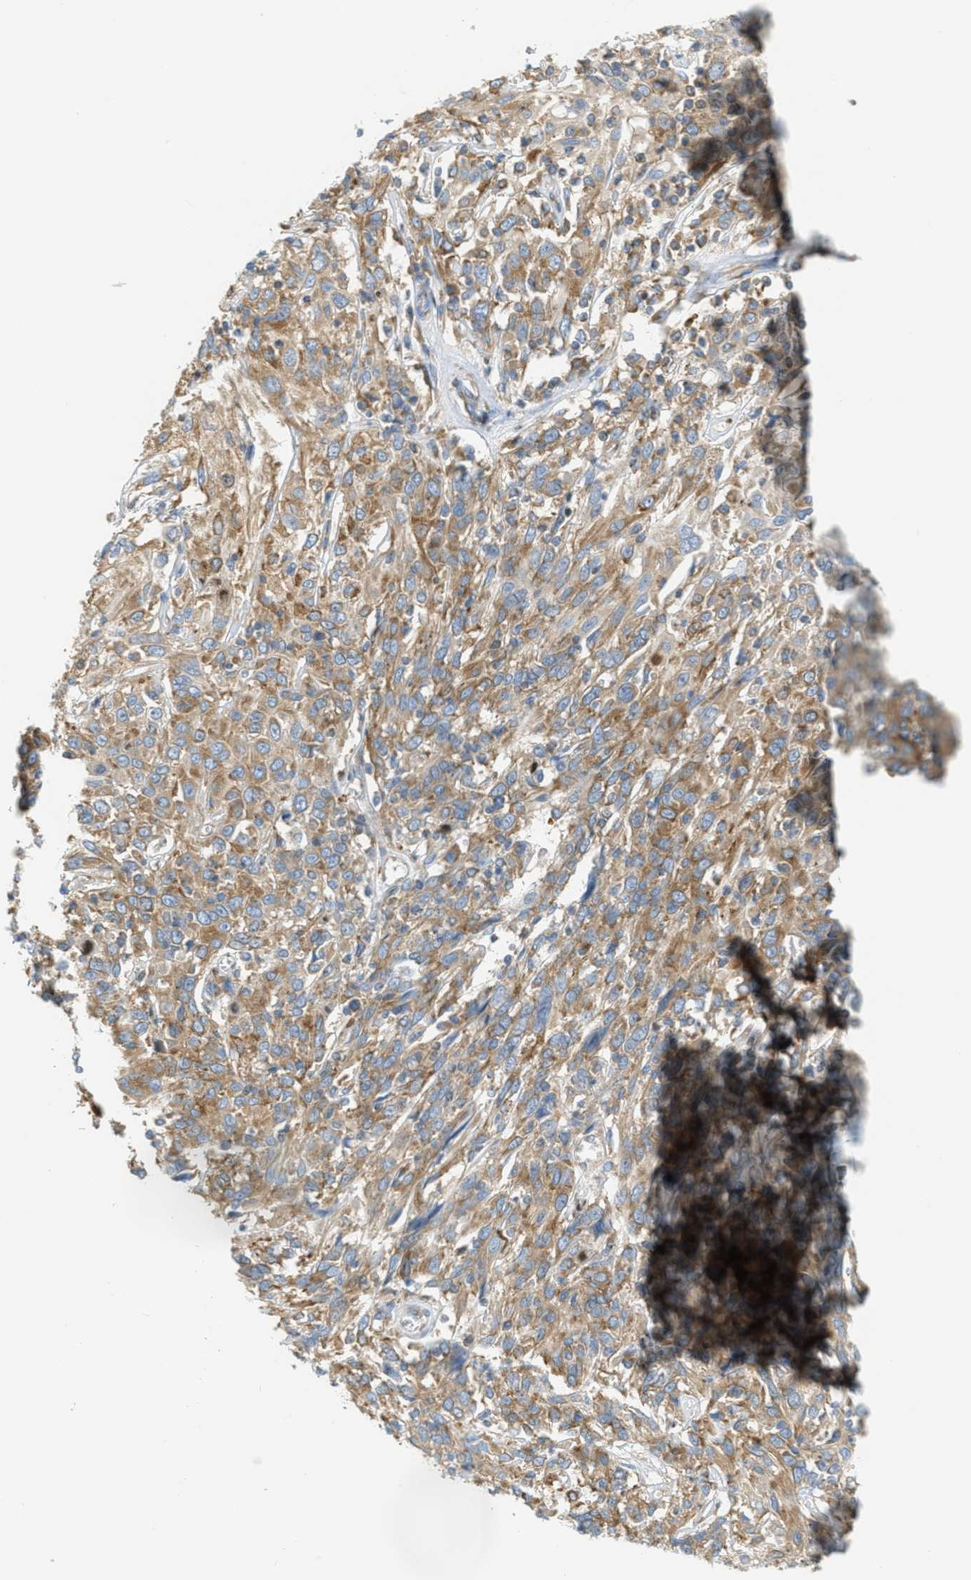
{"staining": {"intensity": "moderate", "quantity": ">75%", "location": "cytoplasmic/membranous"}, "tissue": "cervical cancer", "cell_type": "Tumor cells", "image_type": "cancer", "snomed": [{"axis": "morphology", "description": "Squamous cell carcinoma, NOS"}, {"axis": "topography", "description": "Cervix"}], "caption": "Moderate cytoplasmic/membranous staining for a protein is appreciated in about >75% of tumor cells of cervical cancer using immunohistochemistry (IHC).", "gene": "ABCF1", "patient": {"sex": "female", "age": 46}}